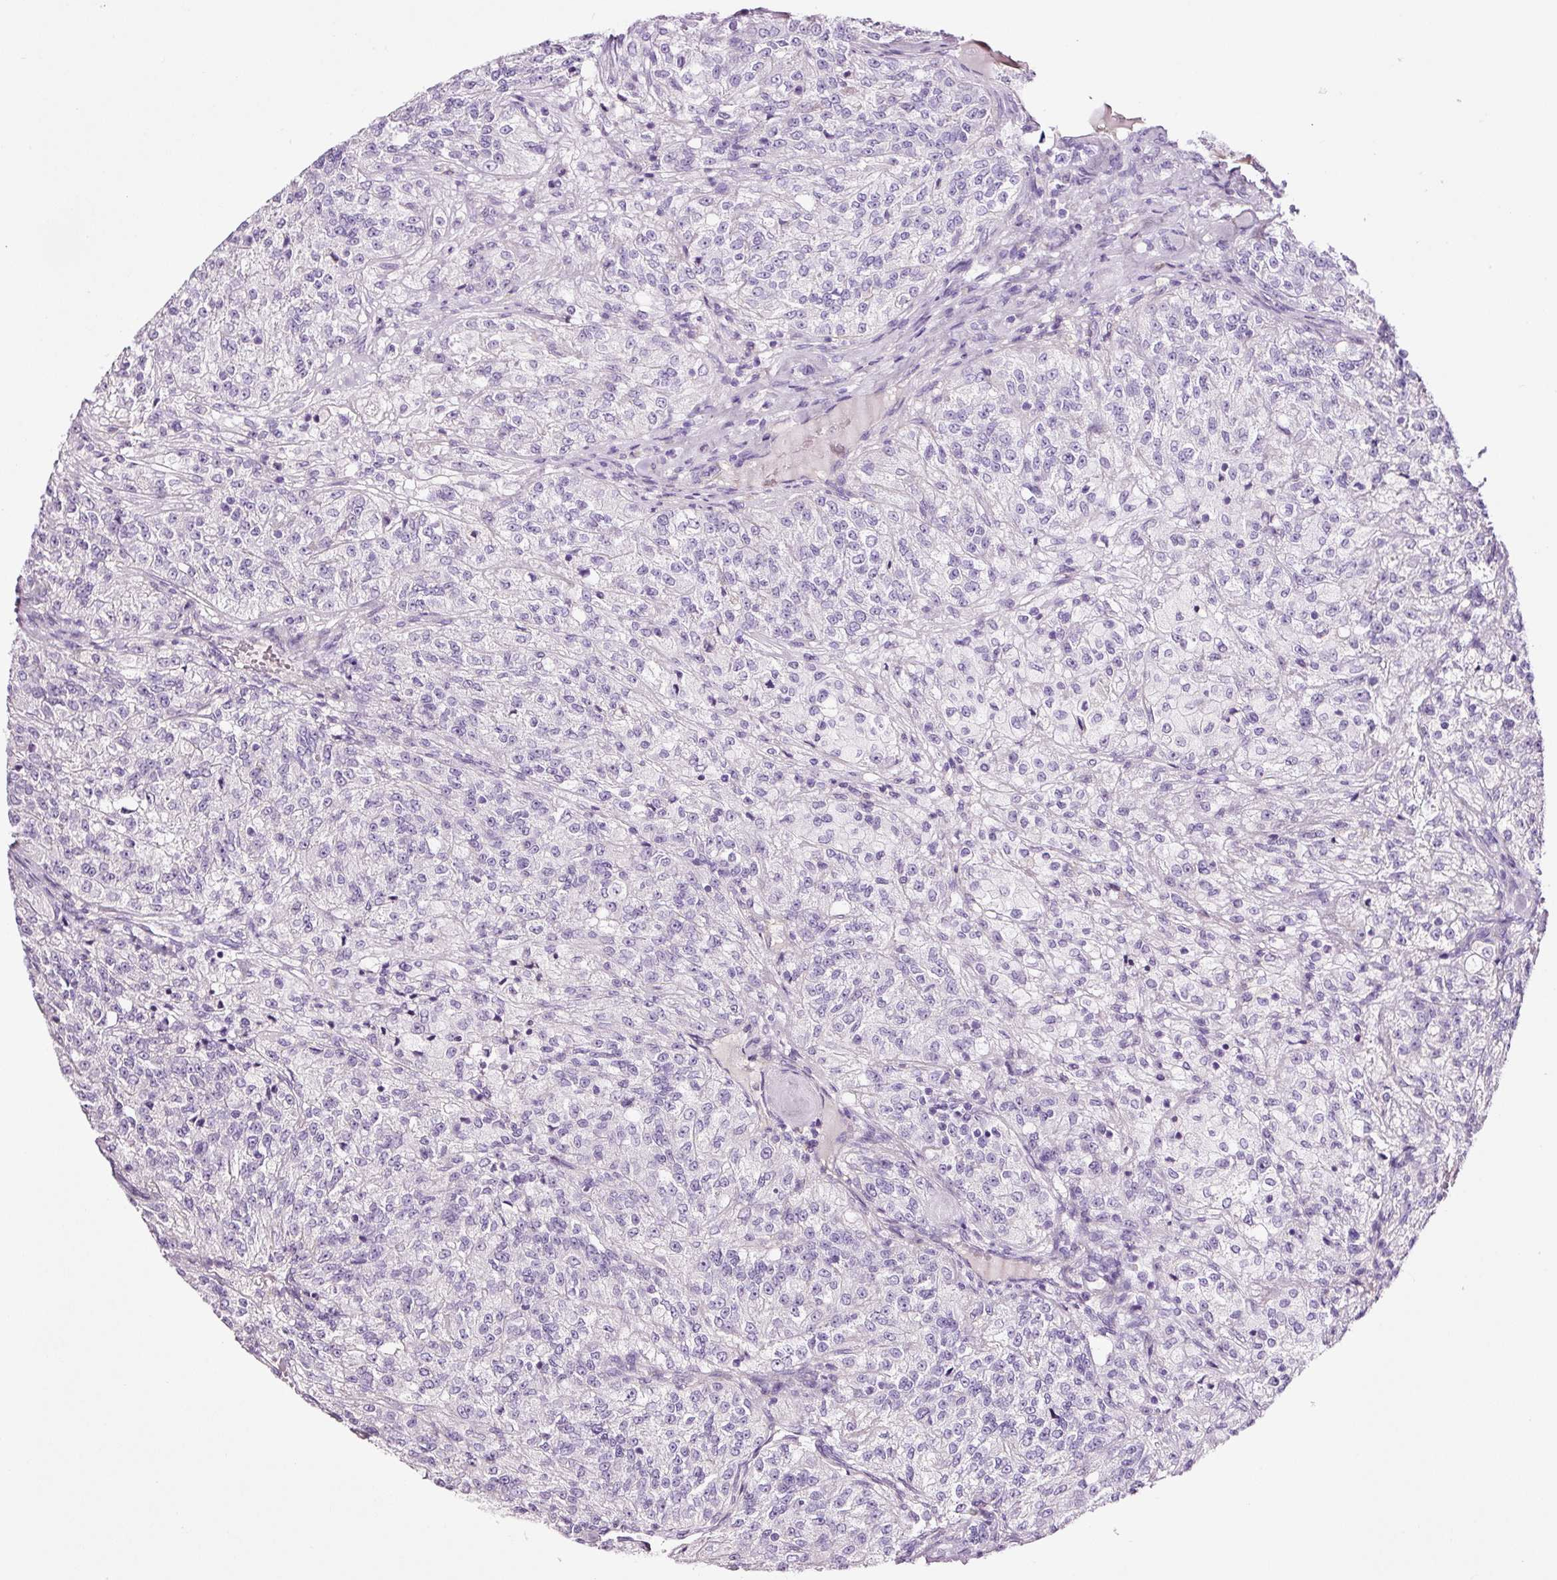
{"staining": {"intensity": "negative", "quantity": "none", "location": "none"}, "tissue": "renal cancer", "cell_type": "Tumor cells", "image_type": "cancer", "snomed": [{"axis": "morphology", "description": "Adenocarcinoma, NOS"}, {"axis": "topography", "description": "Kidney"}], "caption": "DAB (3,3'-diaminobenzidine) immunohistochemical staining of renal cancer (adenocarcinoma) reveals no significant positivity in tumor cells. (DAB immunohistochemistry (IHC) visualized using brightfield microscopy, high magnification).", "gene": "RTF2", "patient": {"sex": "female", "age": 63}}